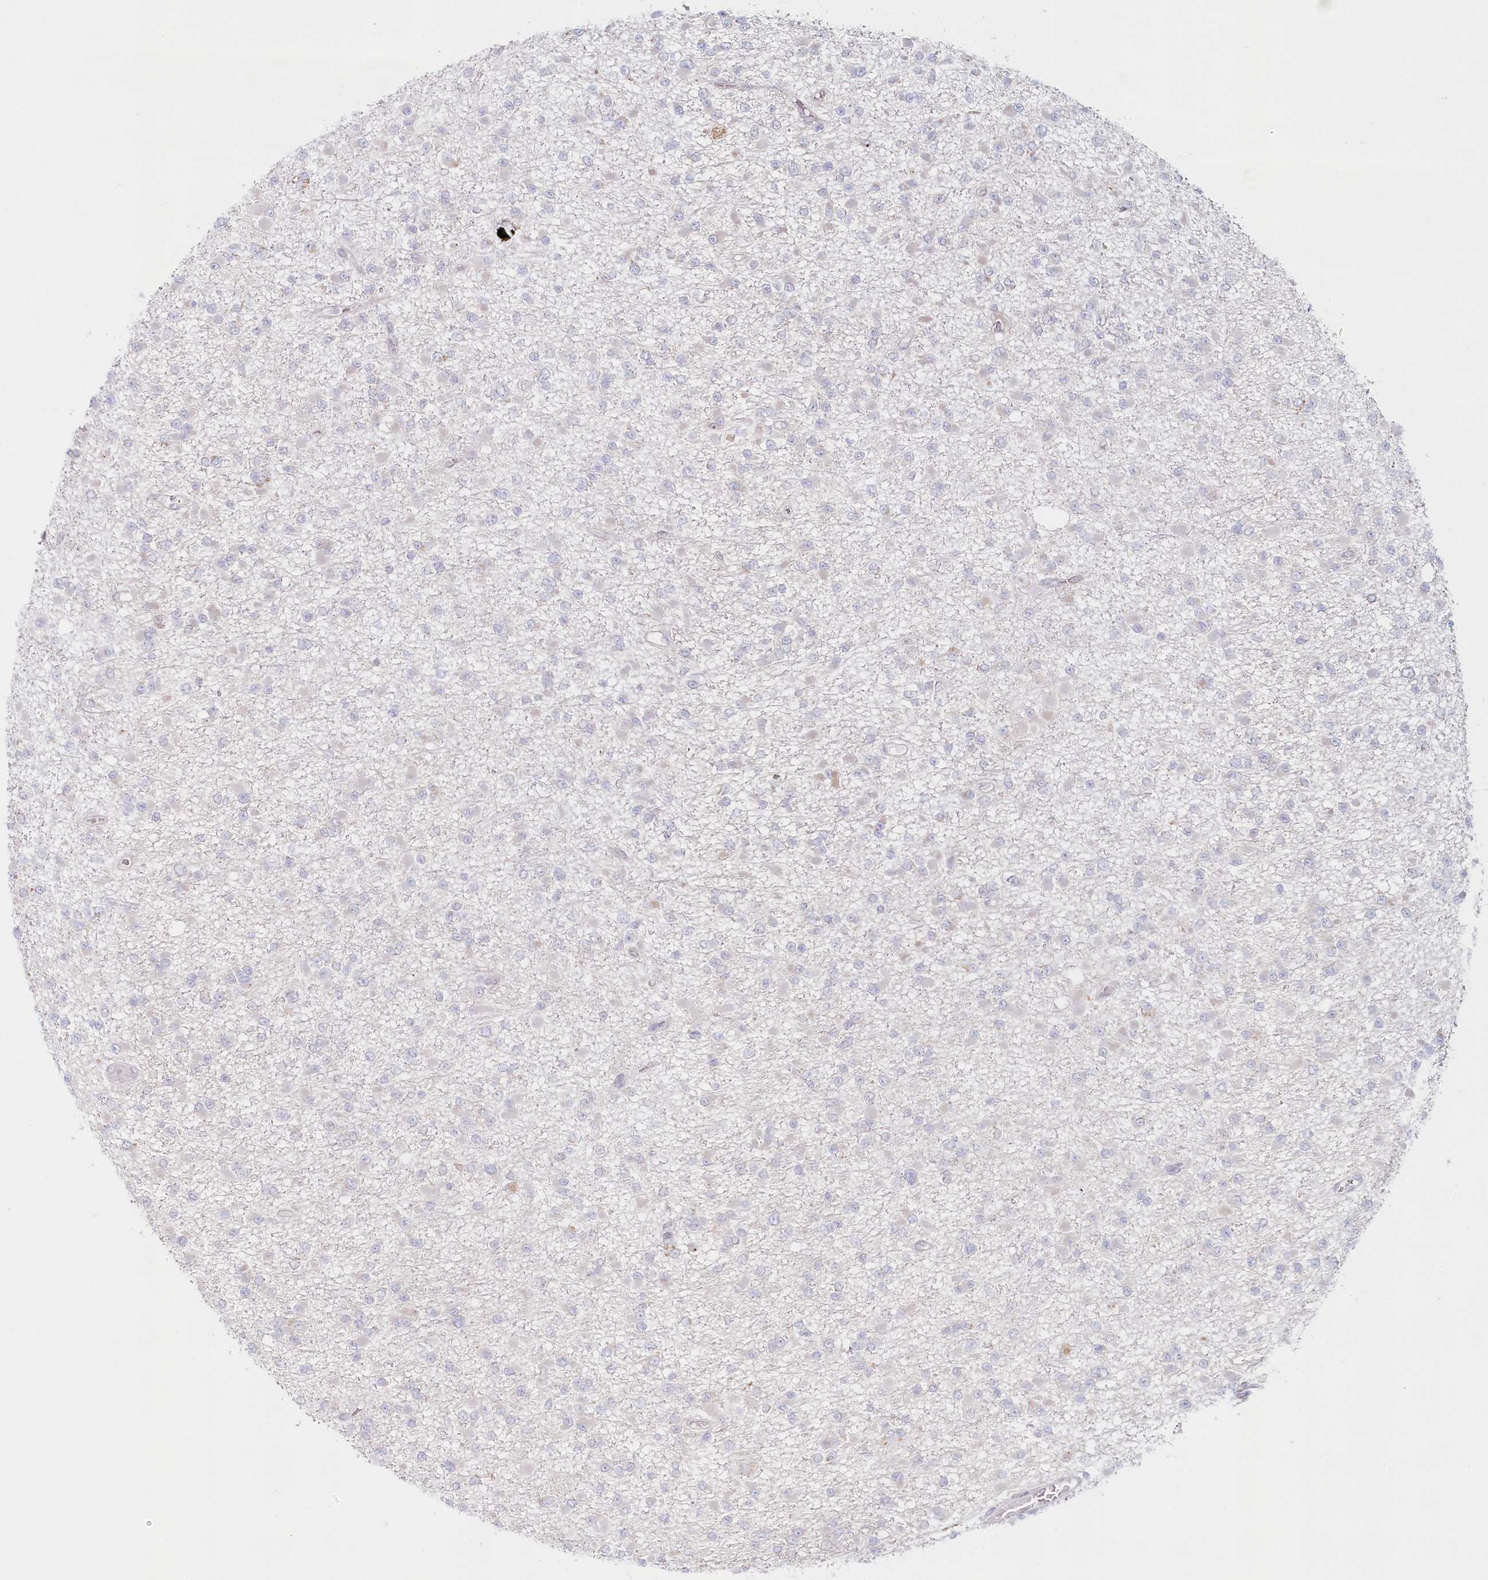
{"staining": {"intensity": "negative", "quantity": "none", "location": "none"}, "tissue": "glioma", "cell_type": "Tumor cells", "image_type": "cancer", "snomed": [{"axis": "morphology", "description": "Glioma, malignant, Low grade"}, {"axis": "topography", "description": "Brain"}], "caption": "Tumor cells are negative for brown protein staining in low-grade glioma (malignant).", "gene": "PSAPL1", "patient": {"sex": "female", "age": 22}}